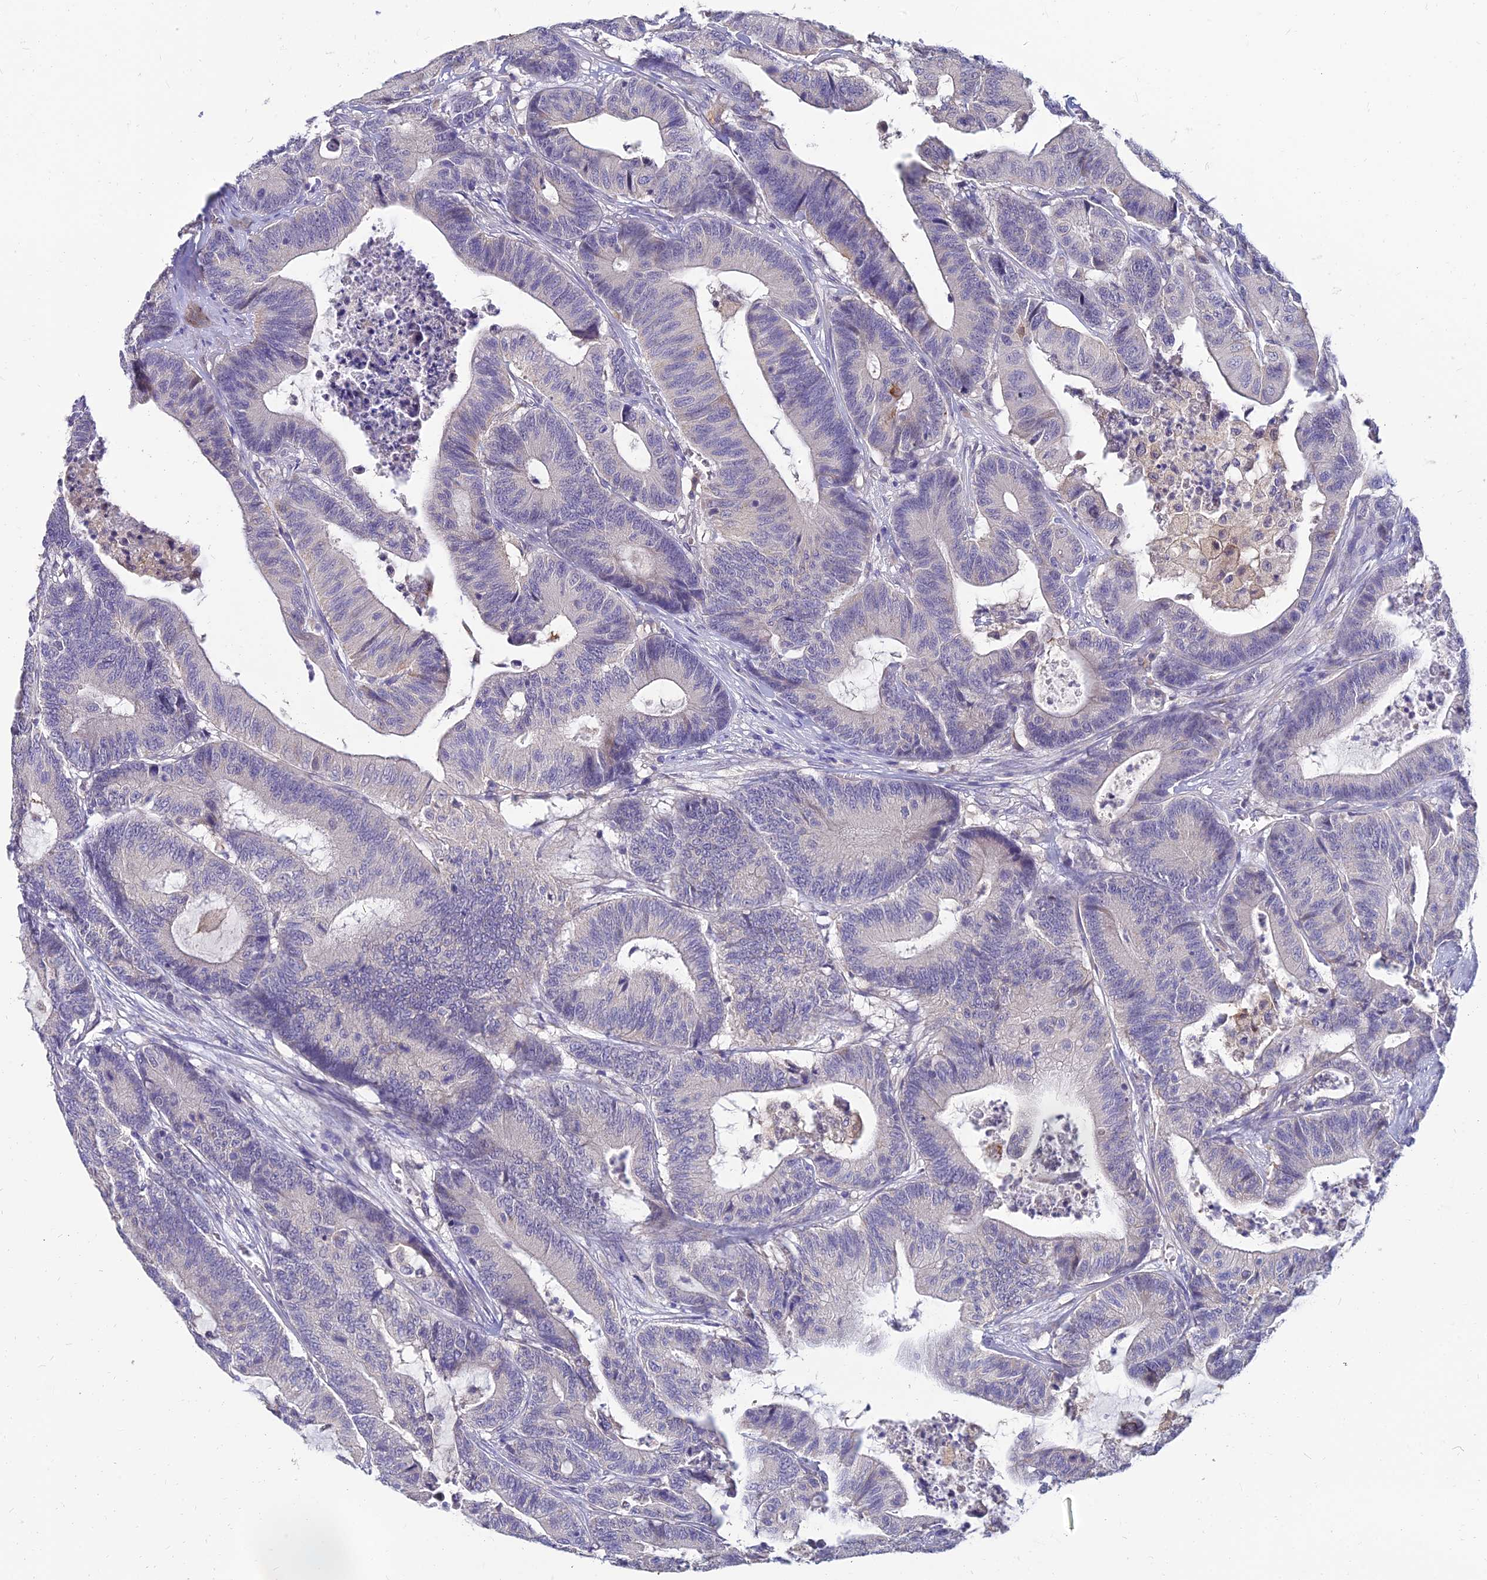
{"staining": {"intensity": "negative", "quantity": "none", "location": "none"}, "tissue": "colorectal cancer", "cell_type": "Tumor cells", "image_type": "cancer", "snomed": [{"axis": "morphology", "description": "Adenocarcinoma, NOS"}, {"axis": "topography", "description": "Colon"}], "caption": "An IHC image of colorectal cancer (adenocarcinoma) is shown. There is no staining in tumor cells of colorectal cancer (adenocarcinoma).", "gene": "NPY", "patient": {"sex": "female", "age": 84}}